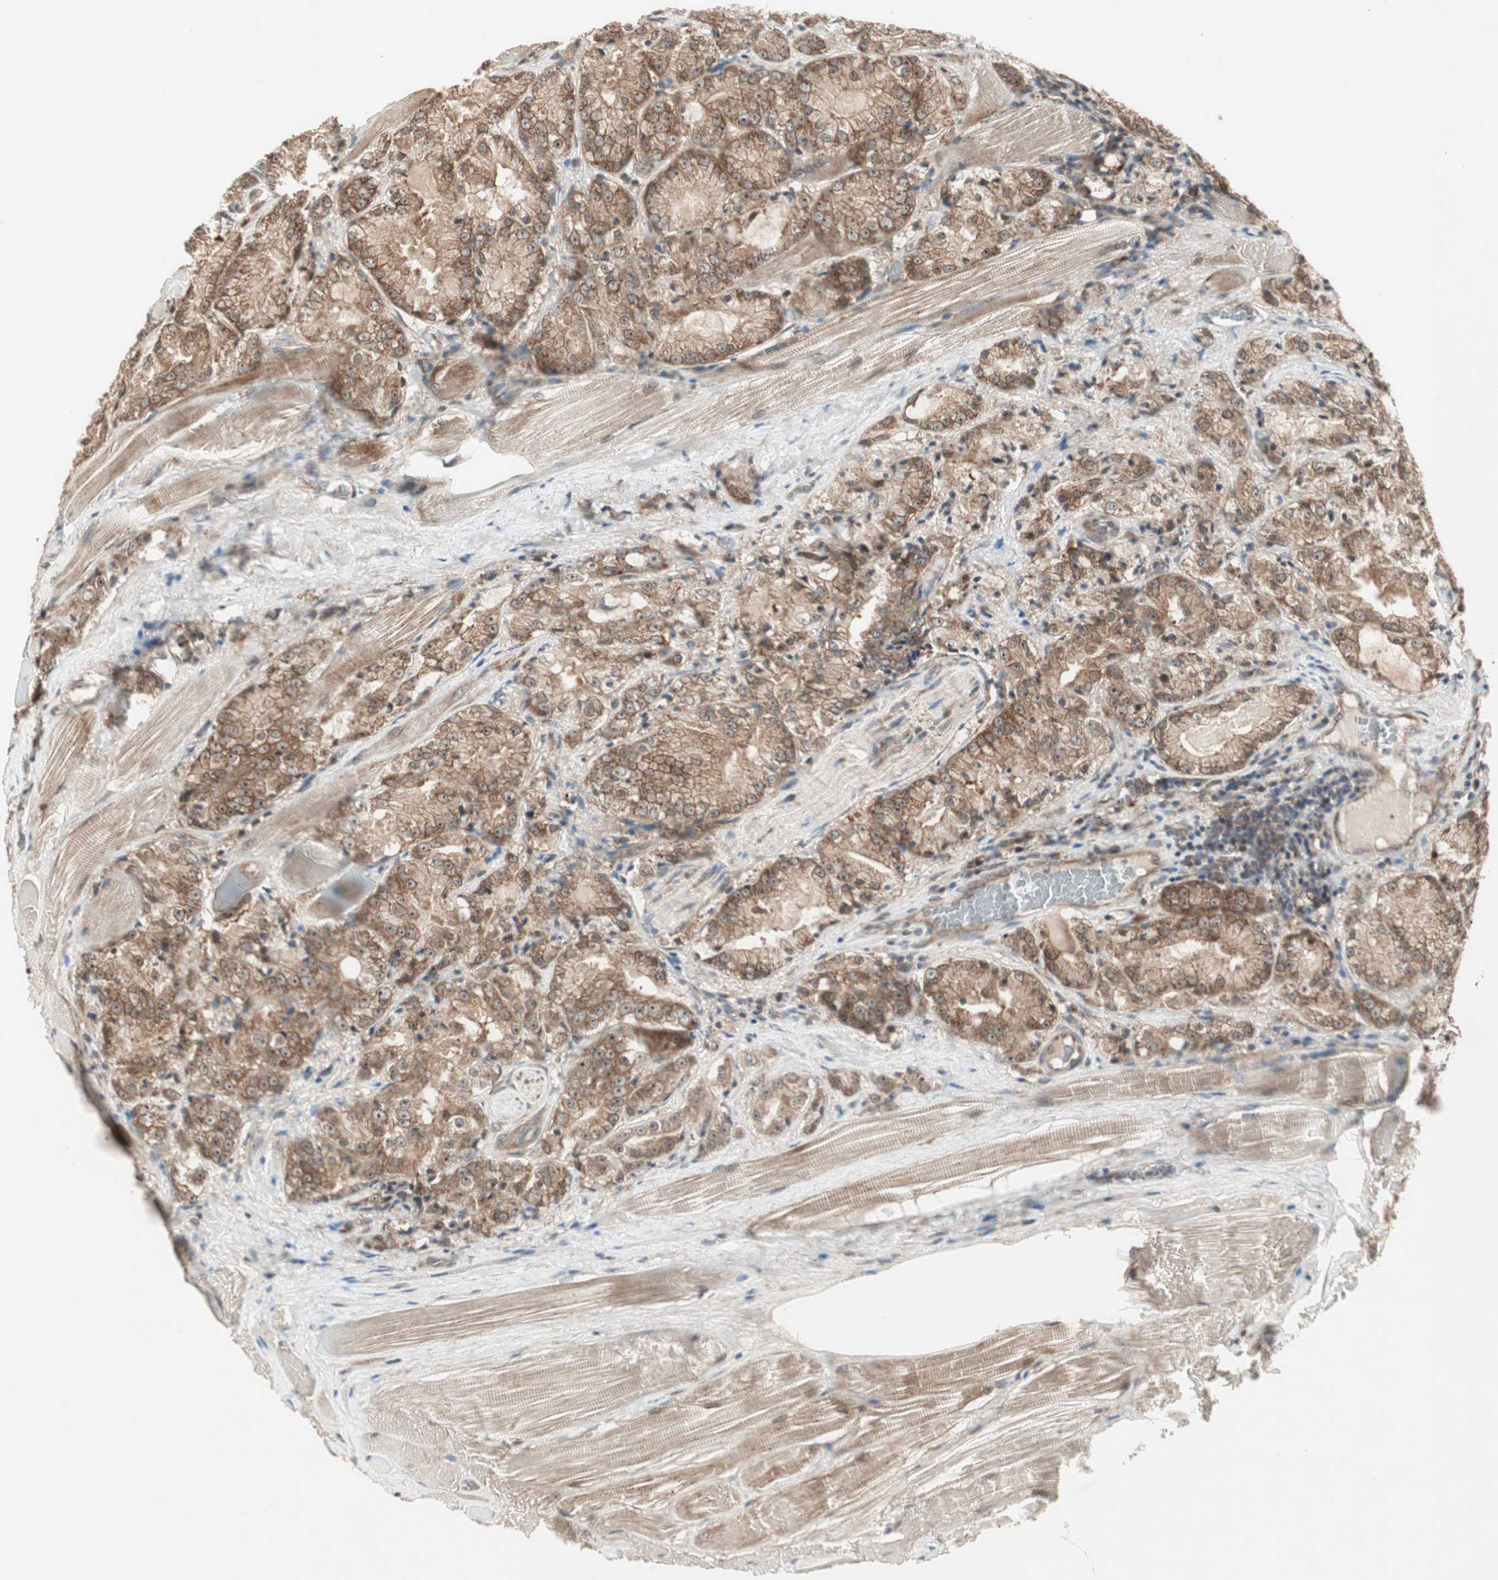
{"staining": {"intensity": "weak", "quantity": ">75%", "location": "cytoplasmic/membranous"}, "tissue": "prostate cancer", "cell_type": "Tumor cells", "image_type": "cancer", "snomed": [{"axis": "morphology", "description": "Adenocarcinoma, High grade"}, {"axis": "topography", "description": "Prostate"}], "caption": "Protein analysis of high-grade adenocarcinoma (prostate) tissue exhibits weak cytoplasmic/membranous staining in about >75% of tumor cells. (Brightfield microscopy of DAB IHC at high magnification).", "gene": "IRS1", "patient": {"sex": "male", "age": 73}}